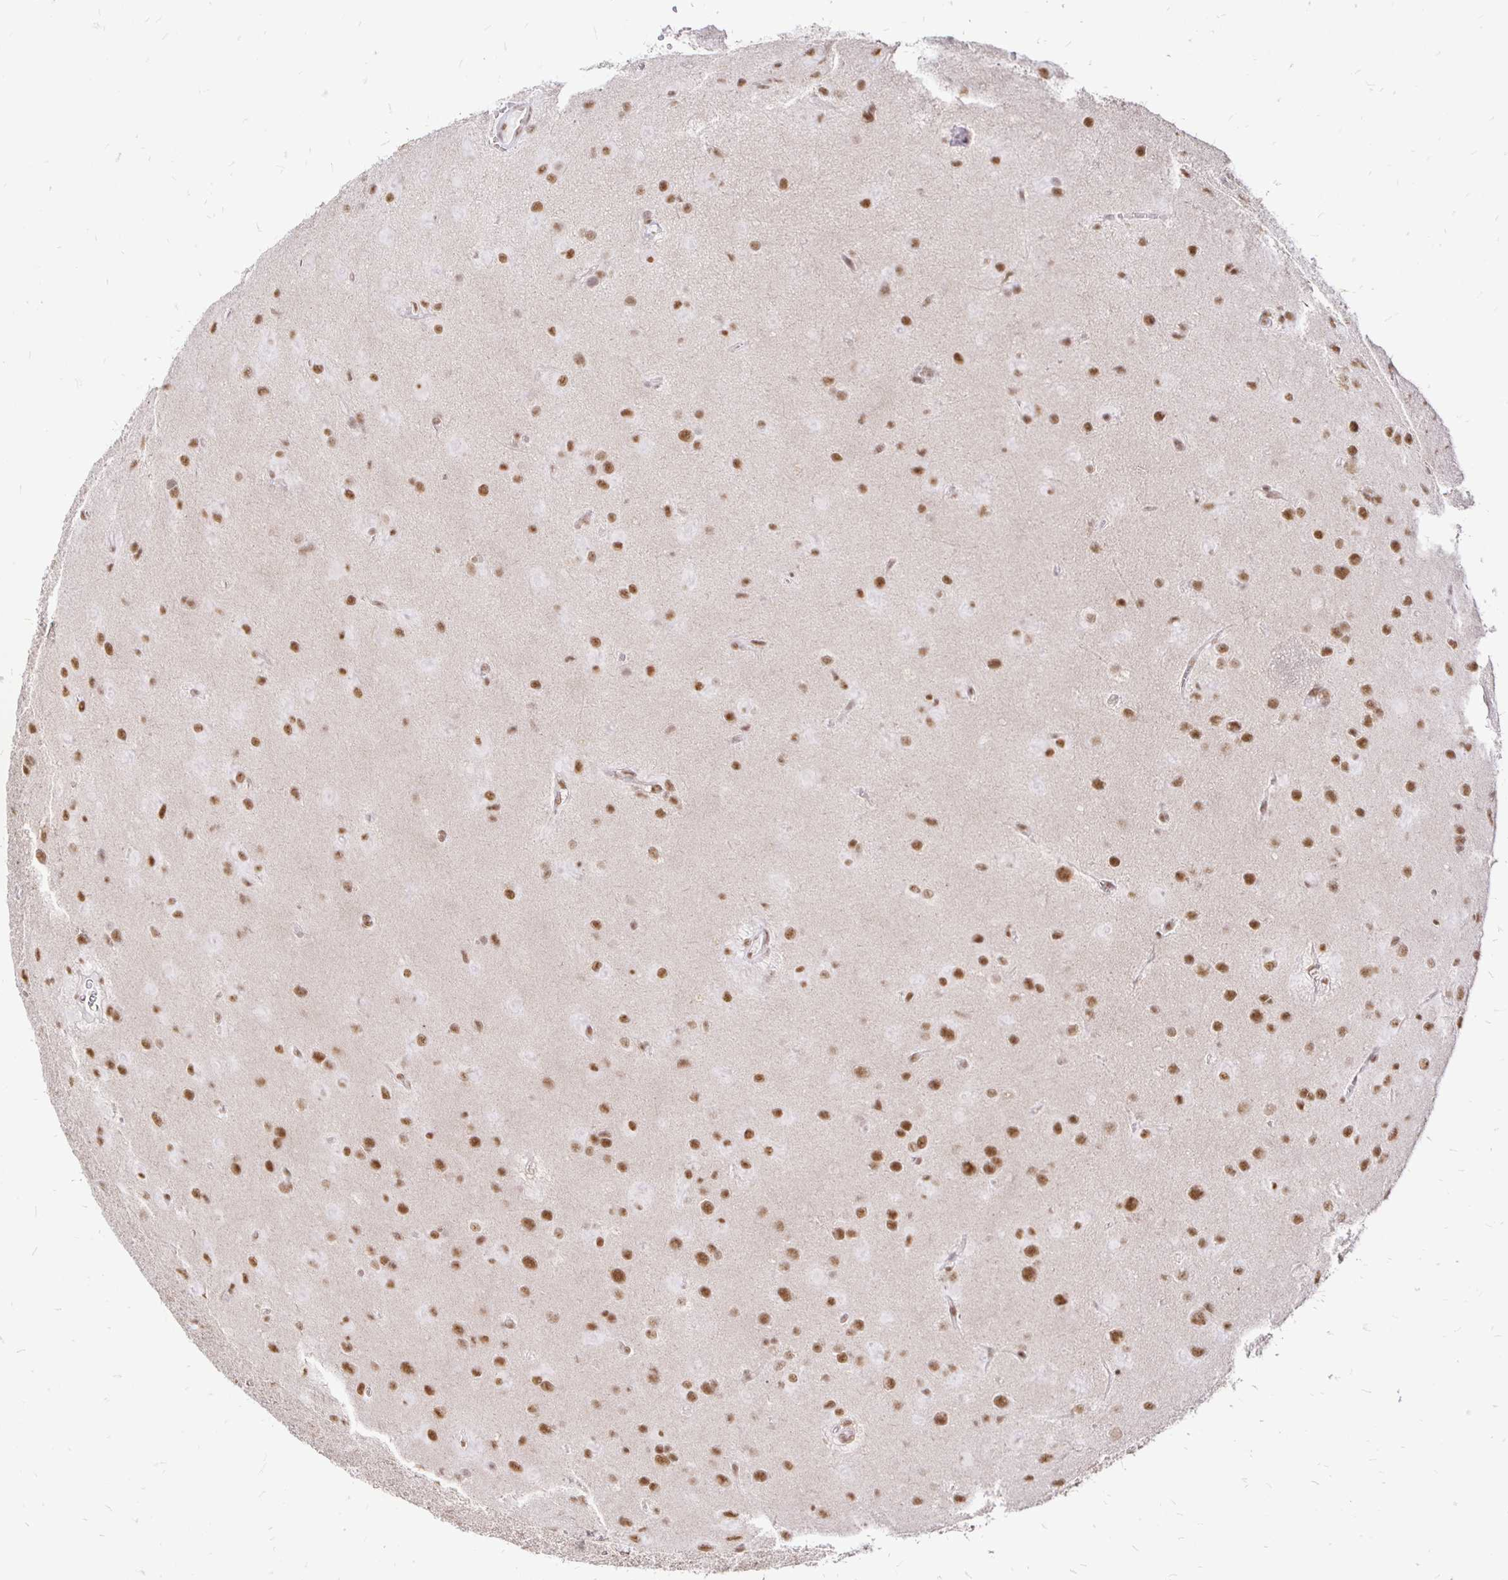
{"staining": {"intensity": "moderate", "quantity": ">75%", "location": "nuclear"}, "tissue": "glioma", "cell_type": "Tumor cells", "image_type": "cancer", "snomed": [{"axis": "morphology", "description": "Glioma, malignant, Low grade"}, {"axis": "topography", "description": "Brain"}], "caption": "About >75% of tumor cells in human glioma demonstrate moderate nuclear protein expression as visualized by brown immunohistochemical staining.", "gene": "SIN3A", "patient": {"sex": "male", "age": 58}}